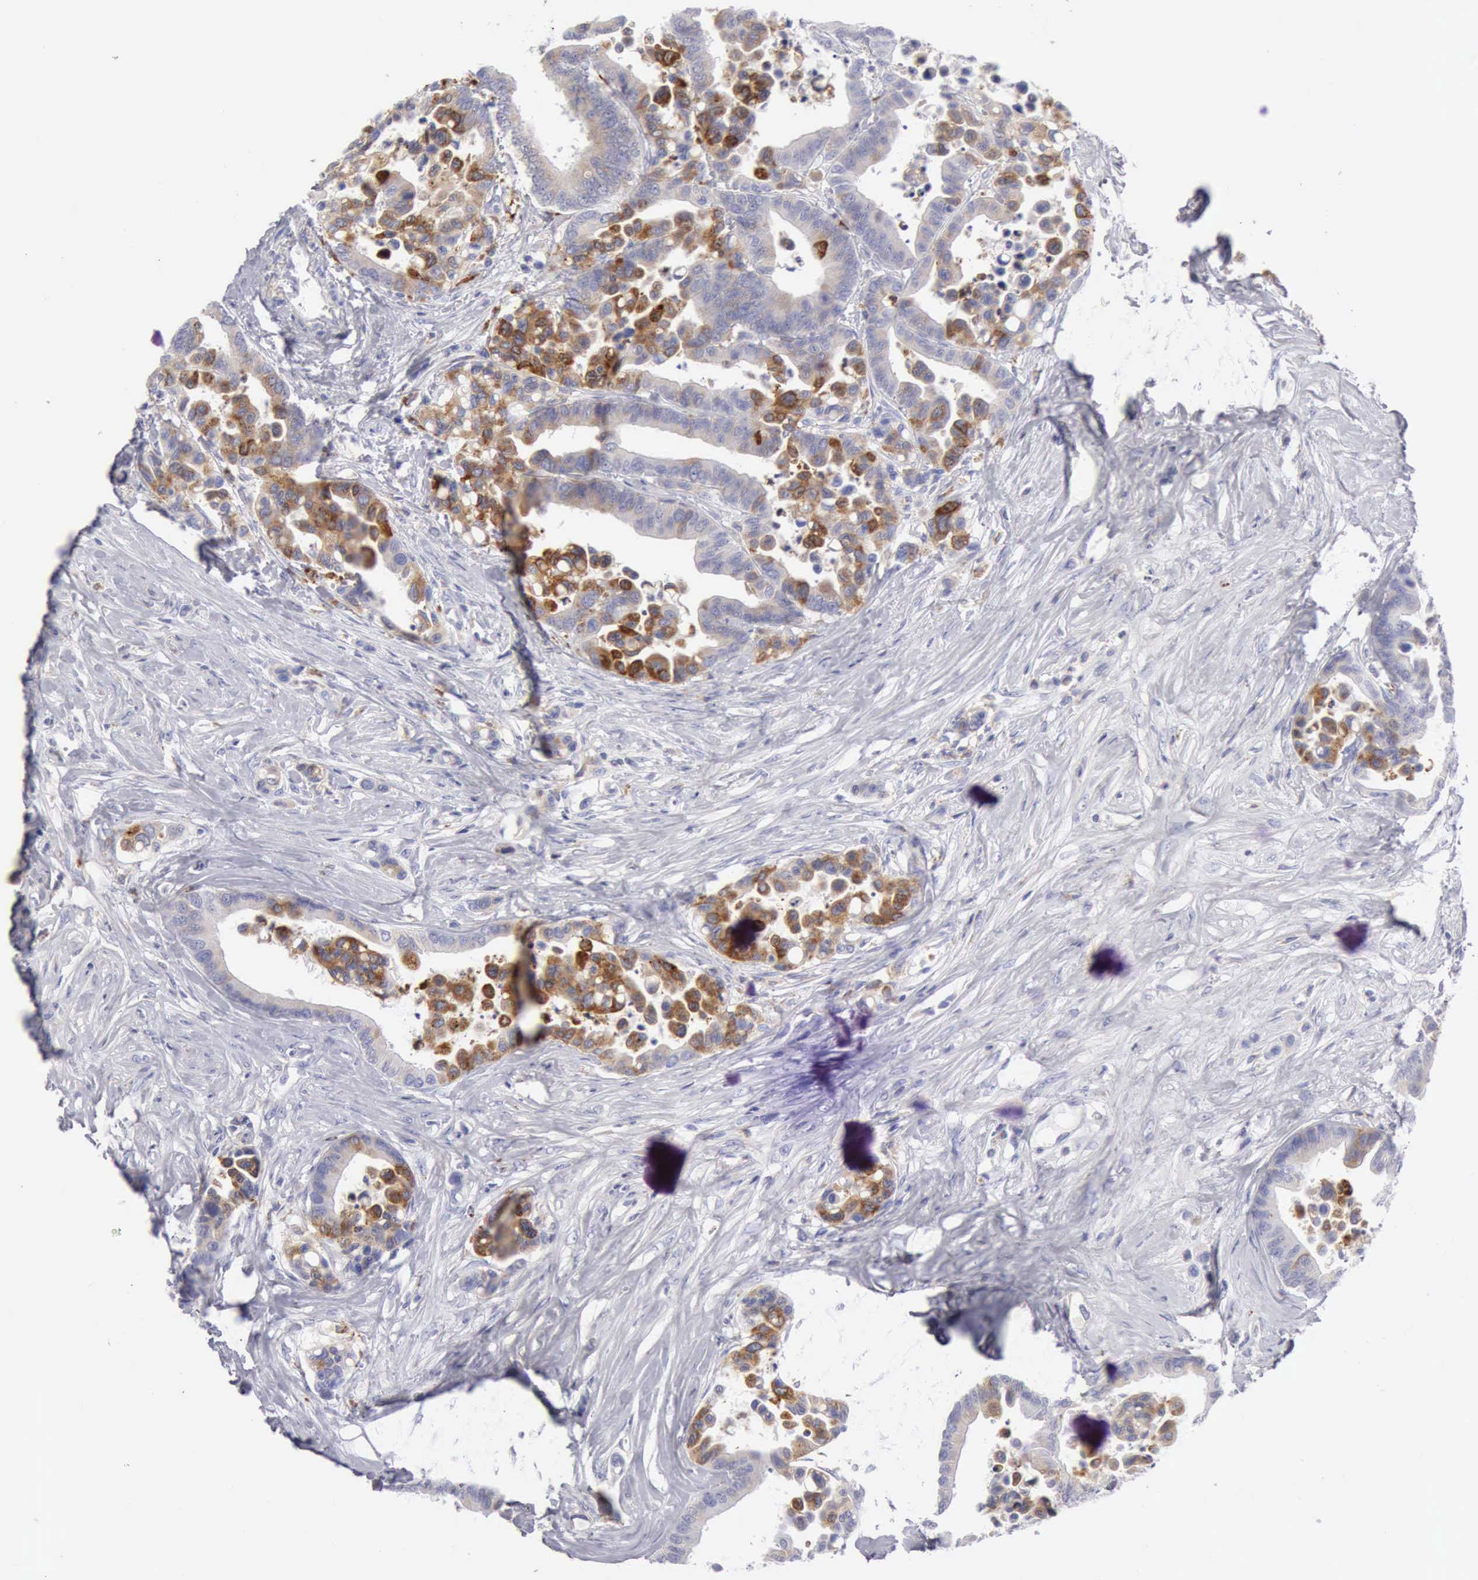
{"staining": {"intensity": "moderate", "quantity": ">75%", "location": "cytoplasmic/membranous"}, "tissue": "colorectal cancer", "cell_type": "Tumor cells", "image_type": "cancer", "snomed": [{"axis": "morphology", "description": "Adenocarcinoma, NOS"}, {"axis": "topography", "description": "Colon"}], "caption": "Immunohistochemical staining of human adenocarcinoma (colorectal) displays medium levels of moderate cytoplasmic/membranous expression in about >75% of tumor cells.", "gene": "CTSS", "patient": {"sex": "male", "age": 82}}